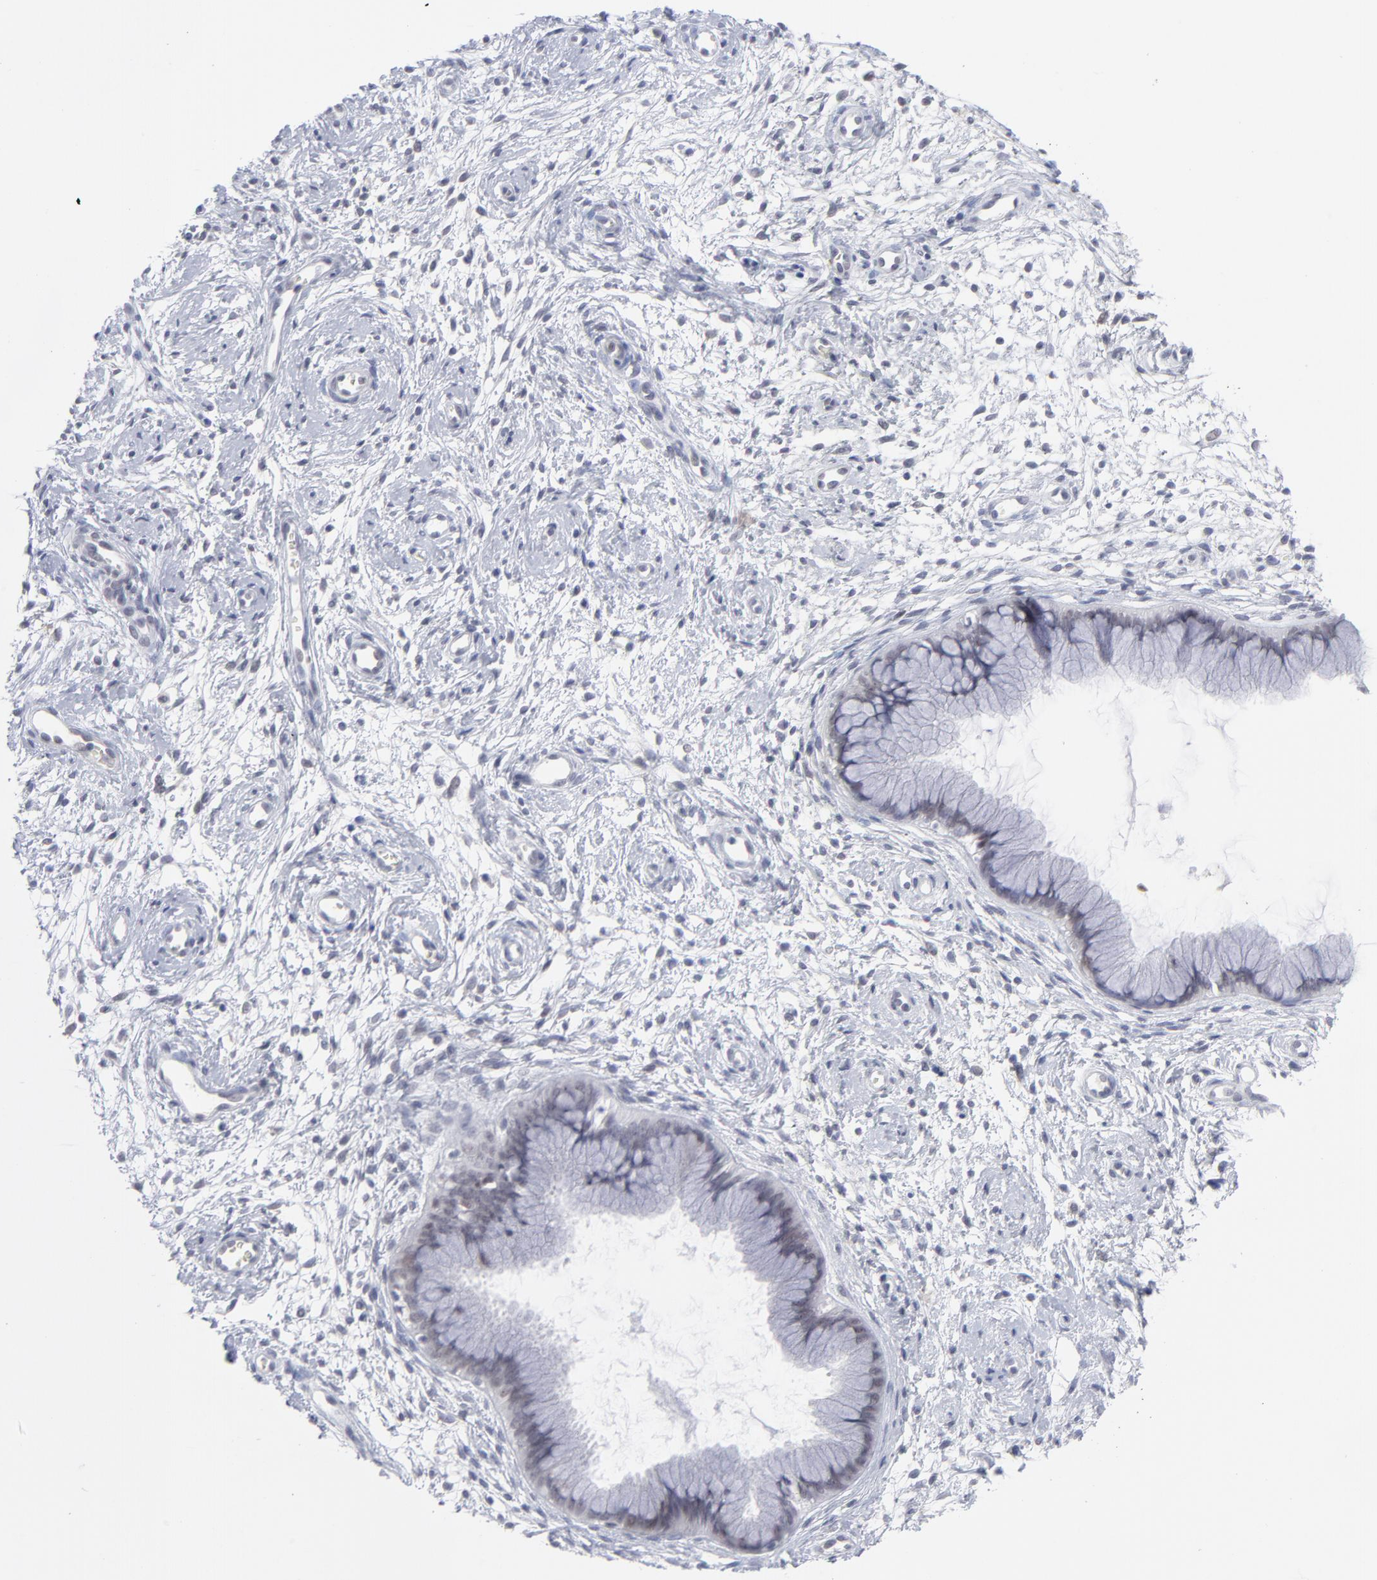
{"staining": {"intensity": "negative", "quantity": "none", "location": "none"}, "tissue": "cervix", "cell_type": "Glandular cells", "image_type": "normal", "snomed": [{"axis": "morphology", "description": "Normal tissue, NOS"}, {"axis": "topography", "description": "Cervix"}], "caption": "Immunohistochemical staining of normal cervix reveals no significant positivity in glandular cells. Nuclei are stained in blue.", "gene": "CCR2", "patient": {"sex": "female", "age": 39}}